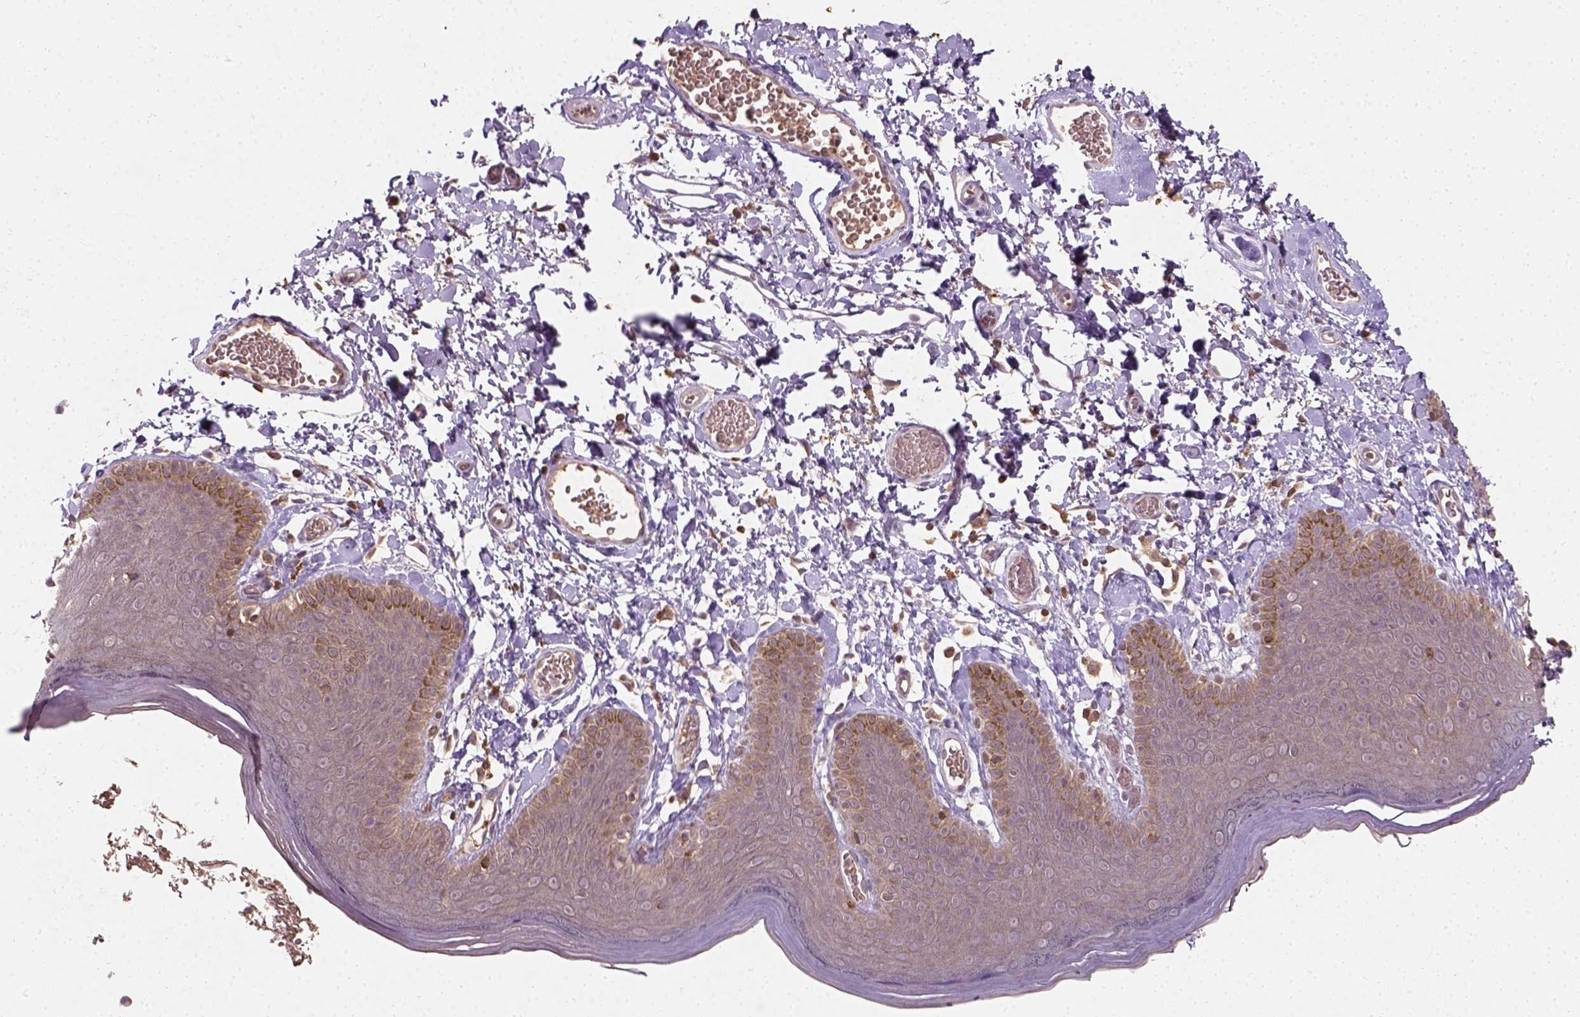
{"staining": {"intensity": "weak", "quantity": "<25%", "location": "cytoplasmic/membranous"}, "tissue": "skin", "cell_type": "Epidermal cells", "image_type": "normal", "snomed": [{"axis": "morphology", "description": "Normal tissue, NOS"}, {"axis": "topography", "description": "Anal"}], "caption": "High power microscopy histopathology image of an immunohistochemistry image of benign skin, revealing no significant positivity in epidermal cells.", "gene": "CAMKK1", "patient": {"sex": "male", "age": 53}}